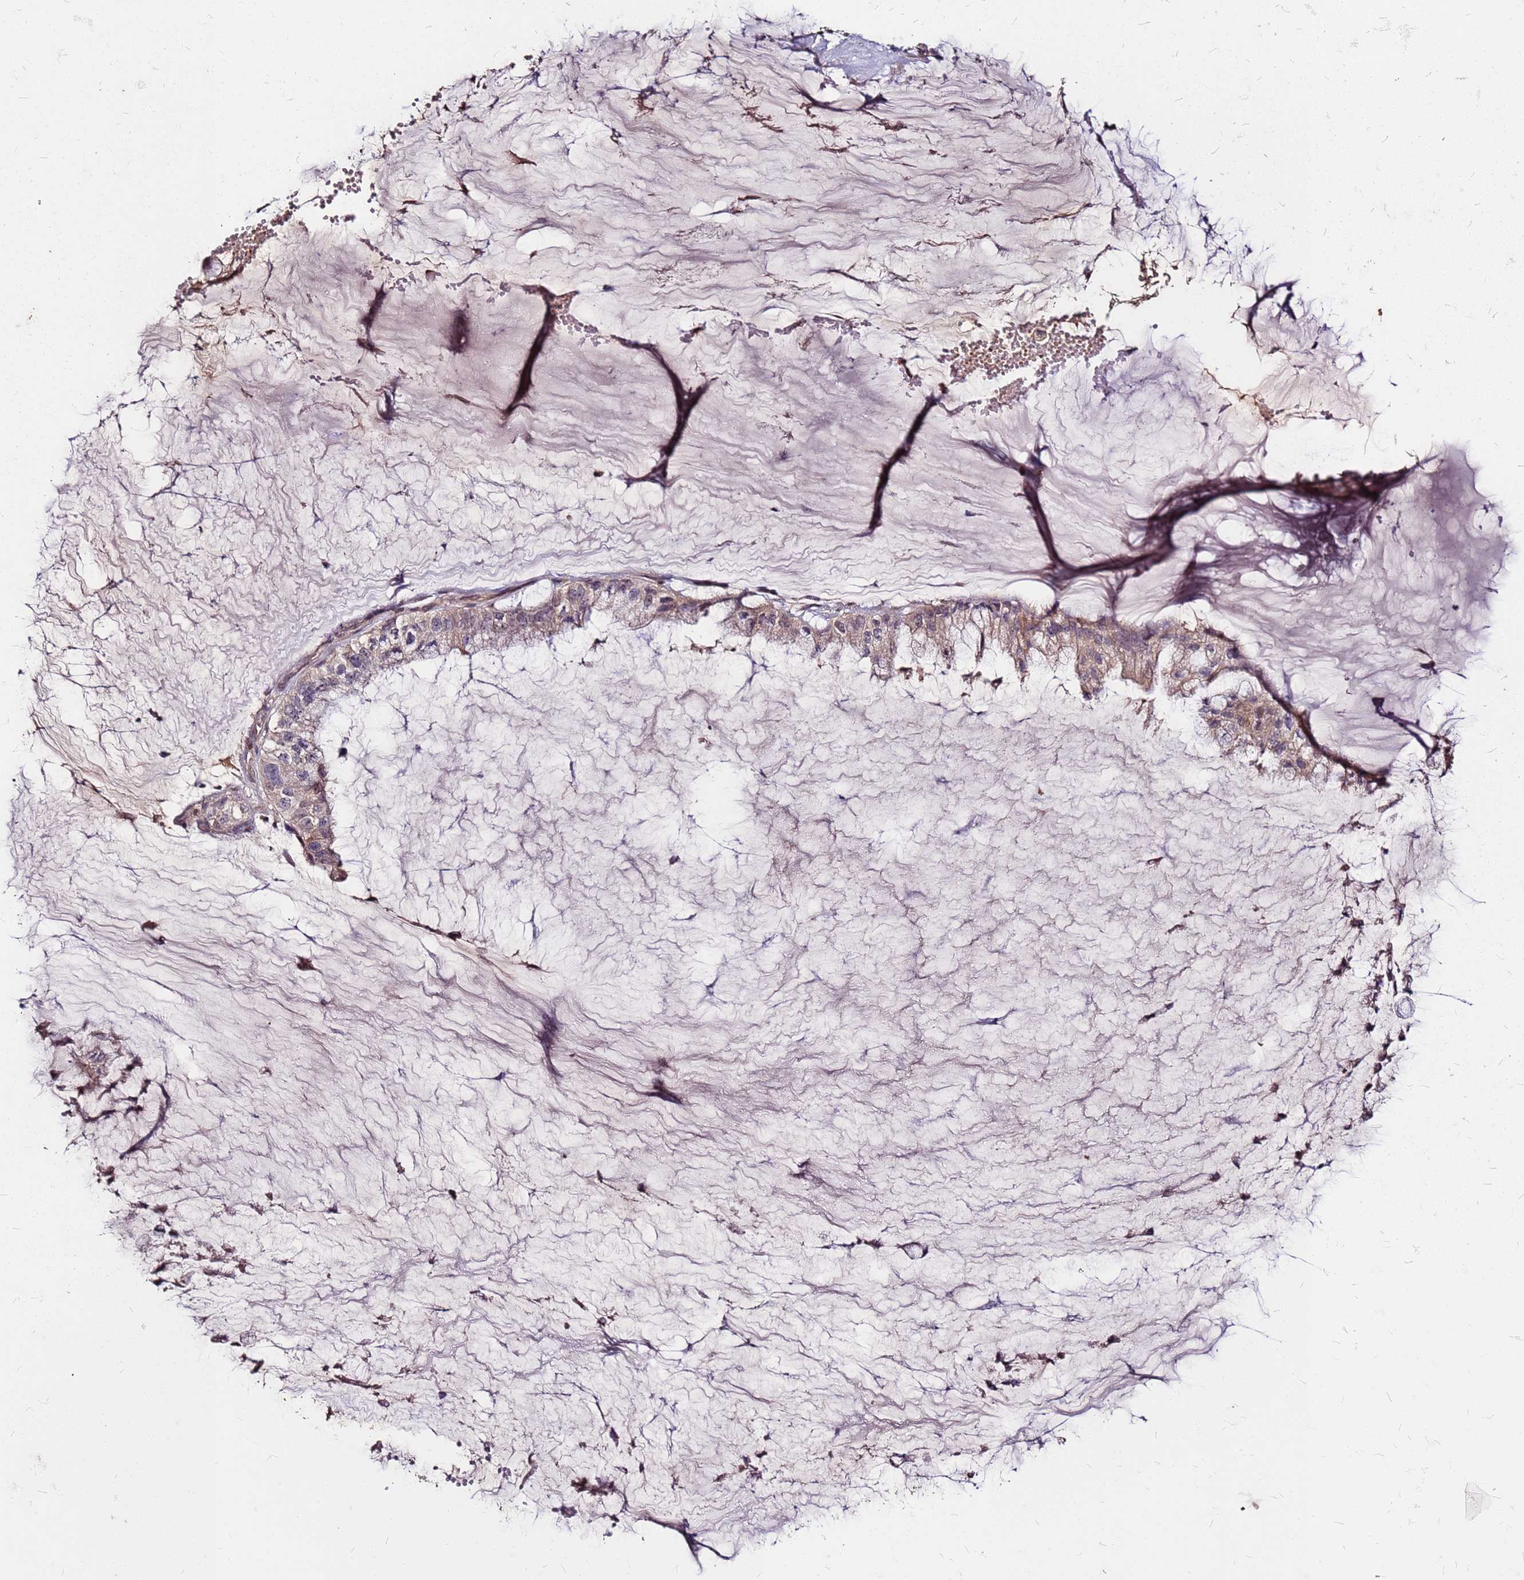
{"staining": {"intensity": "weak", "quantity": "25%-75%", "location": "cytoplasmic/membranous"}, "tissue": "ovarian cancer", "cell_type": "Tumor cells", "image_type": "cancer", "snomed": [{"axis": "morphology", "description": "Cystadenocarcinoma, mucinous, NOS"}, {"axis": "topography", "description": "Ovary"}], "caption": "Weak cytoplasmic/membranous protein positivity is identified in approximately 25%-75% of tumor cells in ovarian mucinous cystadenocarcinoma. (DAB = brown stain, brightfield microscopy at high magnification).", "gene": "DCDC2C", "patient": {"sex": "female", "age": 39}}